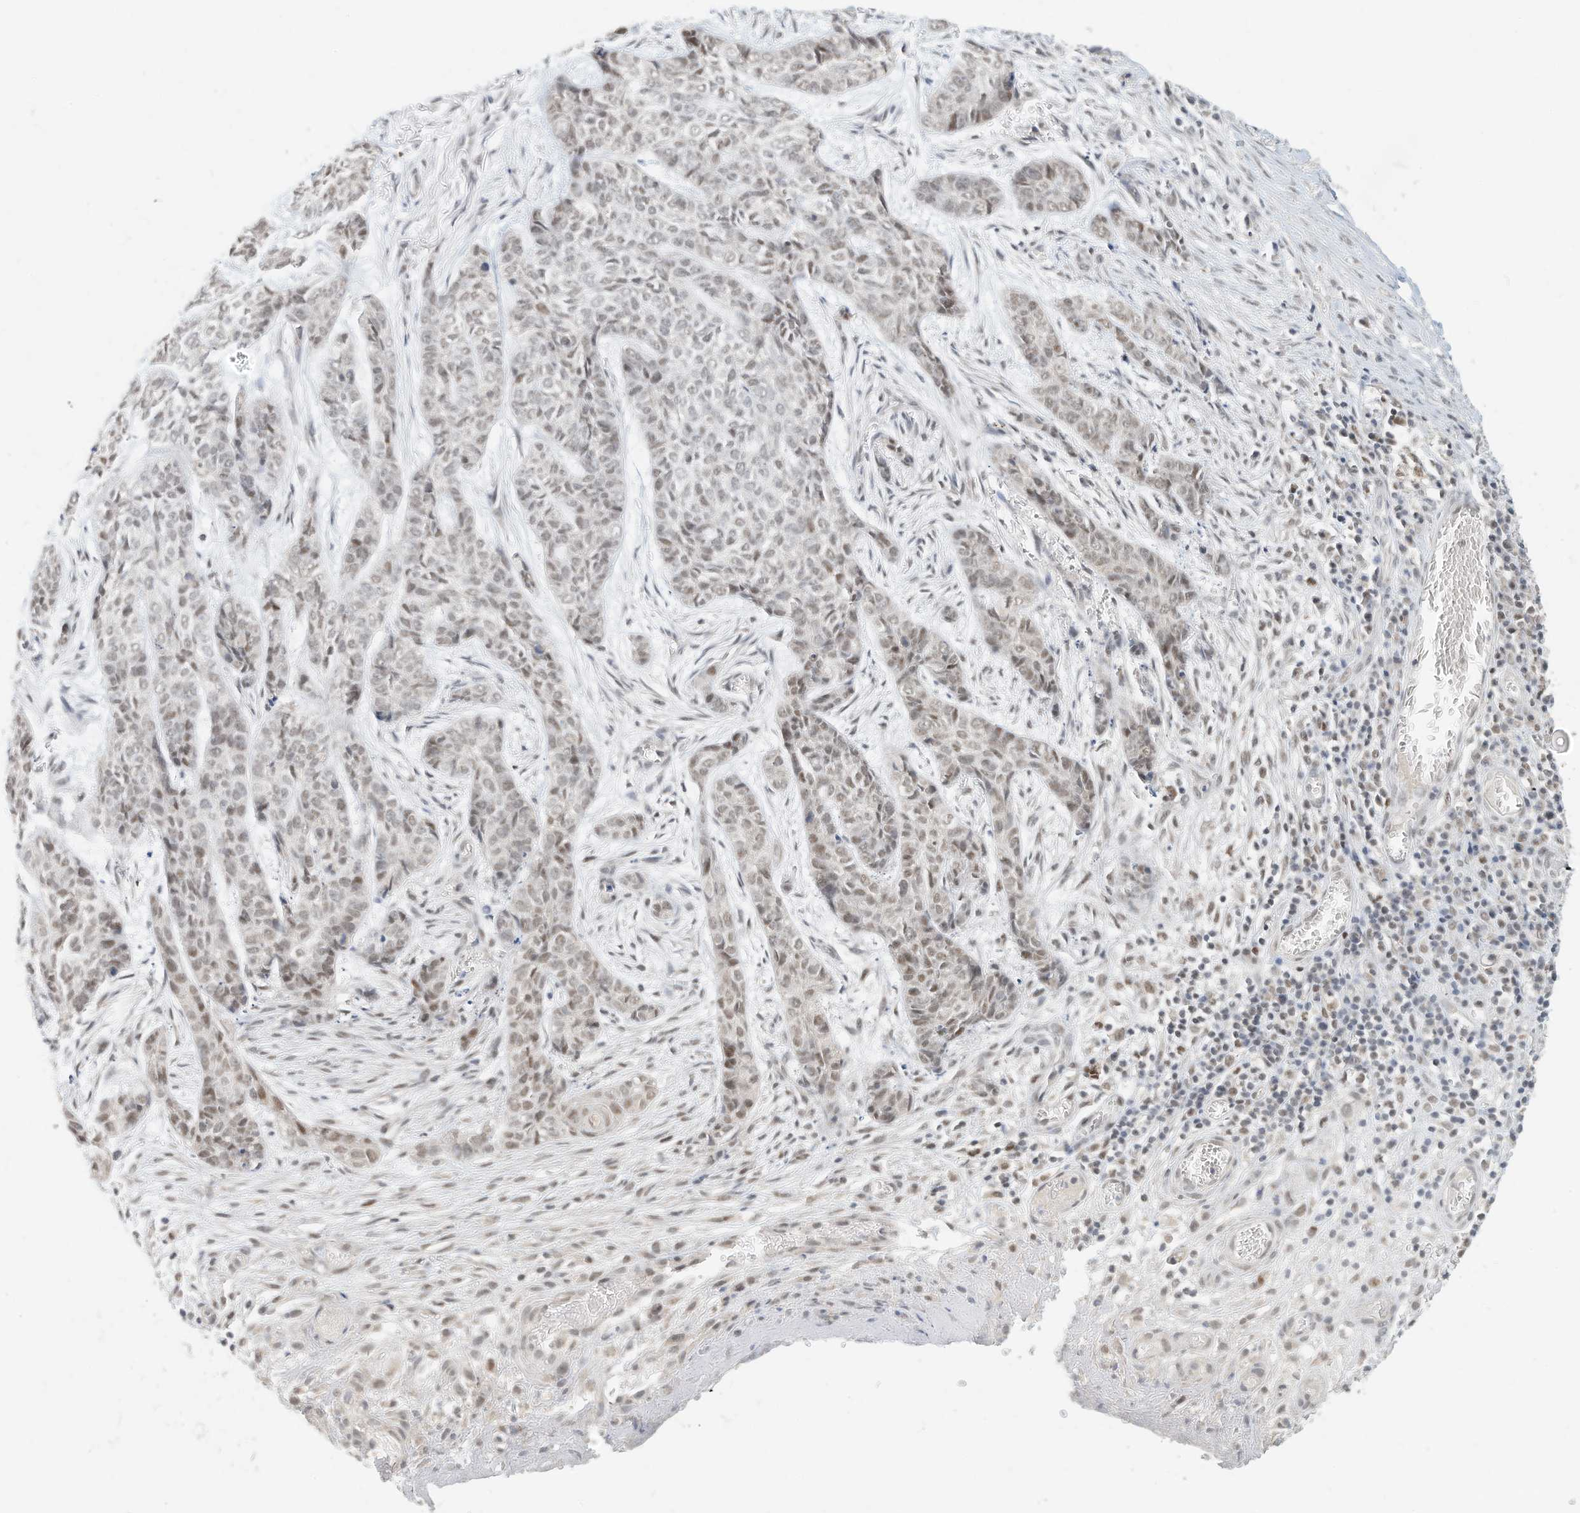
{"staining": {"intensity": "weak", "quantity": "<25%", "location": "nuclear"}, "tissue": "skin cancer", "cell_type": "Tumor cells", "image_type": "cancer", "snomed": [{"axis": "morphology", "description": "Basal cell carcinoma"}, {"axis": "topography", "description": "Skin"}], "caption": "Protein analysis of skin basal cell carcinoma displays no significant expression in tumor cells.", "gene": "OGT", "patient": {"sex": "female", "age": 64}}